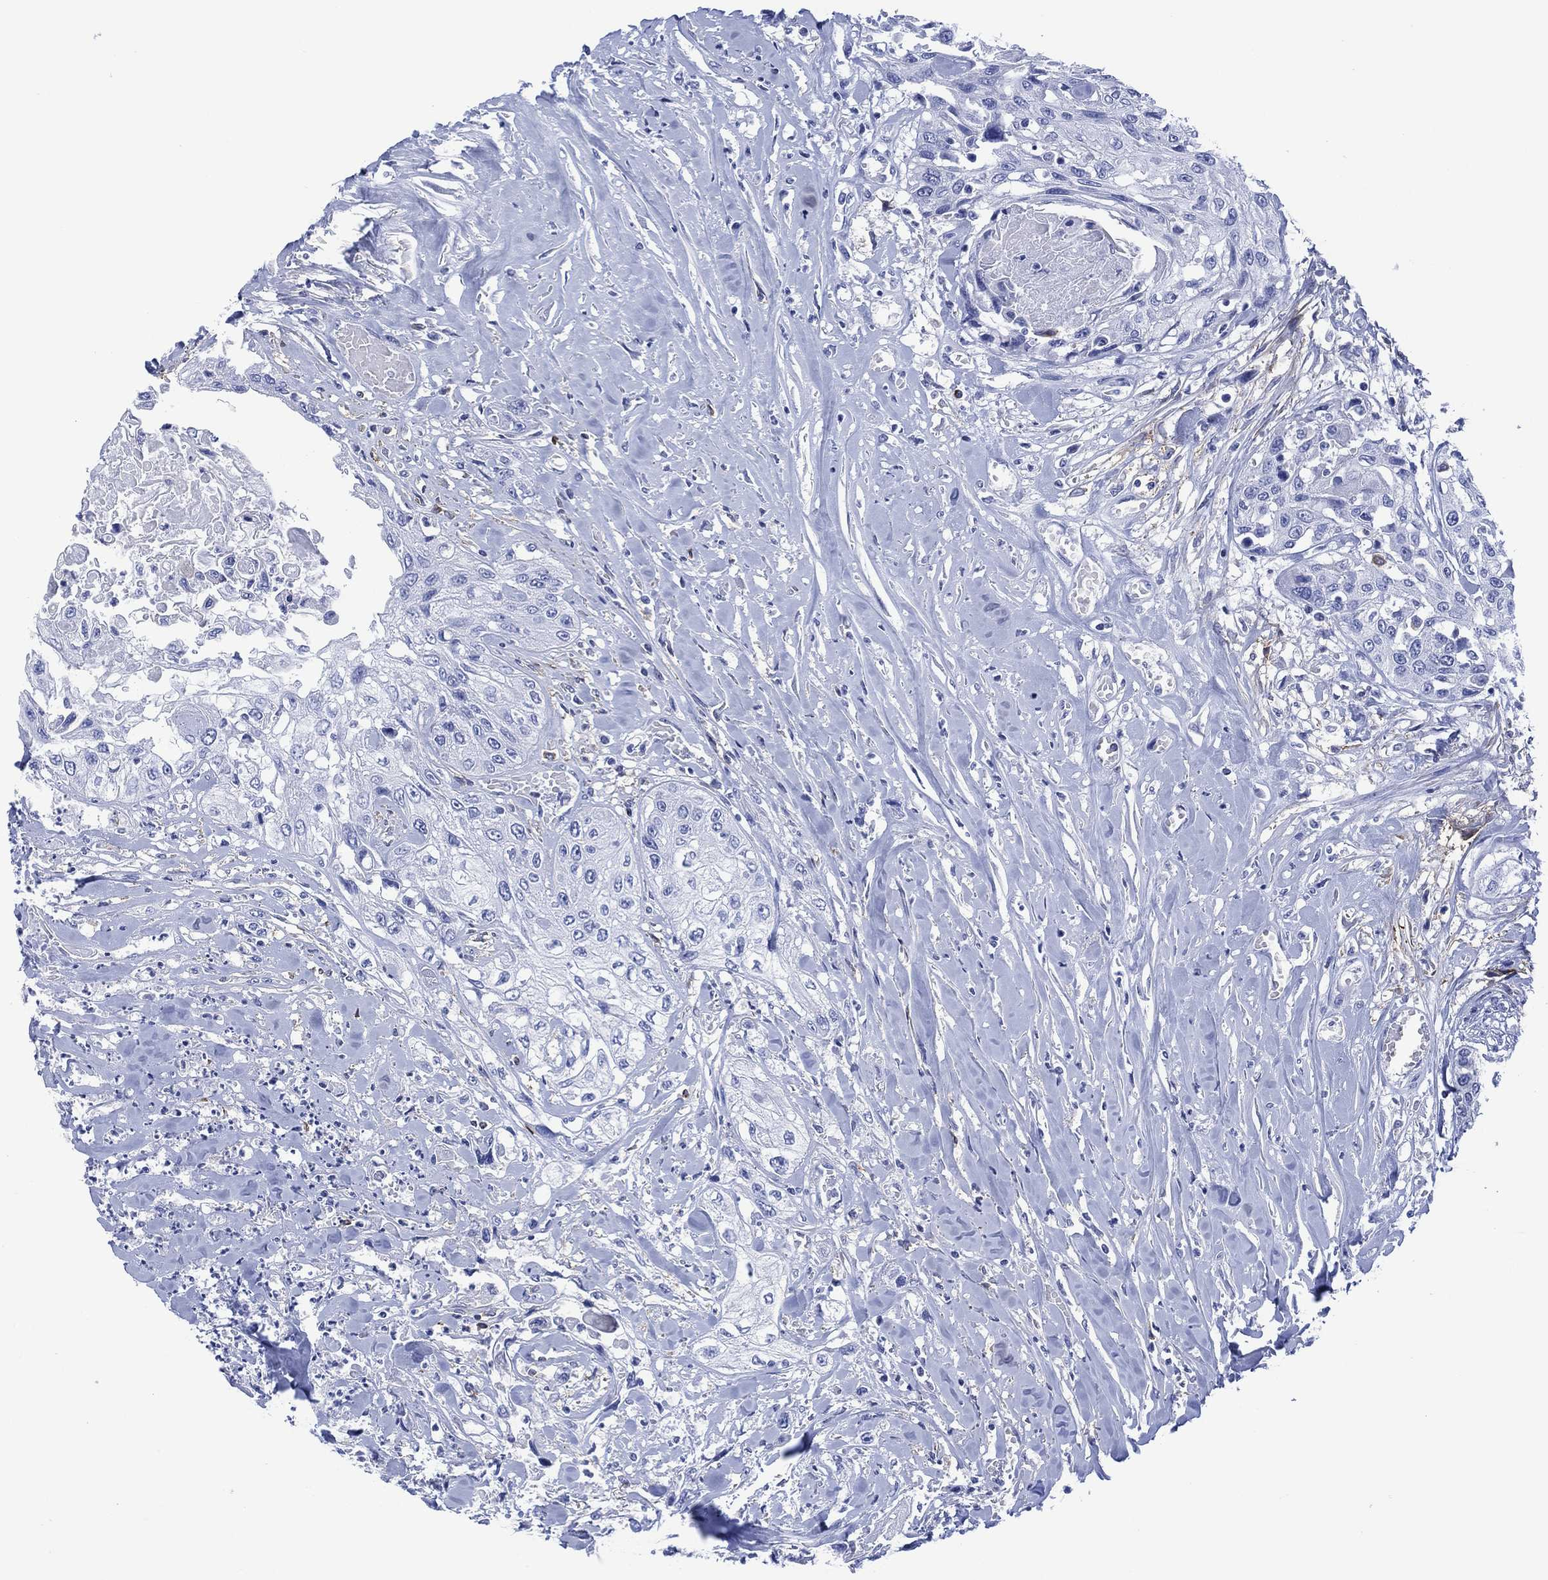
{"staining": {"intensity": "negative", "quantity": "none", "location": "none"}, "tissue": "head and neck cancer", "cell_type": "Tumor cells", "image_type": "cancer", "snomed": [{"axis": "morphology", "description": "Normal tissue, NOS"}, {"axis": "morphology", "description": "Squamous cell carcinoma, NOS"}, {"axis": "topography", "description": "Oral tissue"}, {"axis": "topography", "description": "Peripheral nerve tissue"}, {"axis": "topography", "description": "Head-Neck"}], "caption": "High magnification brightfield microscopy of head and neck cancer (squamous cell carcinoma) stained with DAB (brown) and counterstained with hematoxylin (blue): tumor cells show no significant expression.", "gene": "DPP4", "patient": {"sex": "female", "age": 59}}